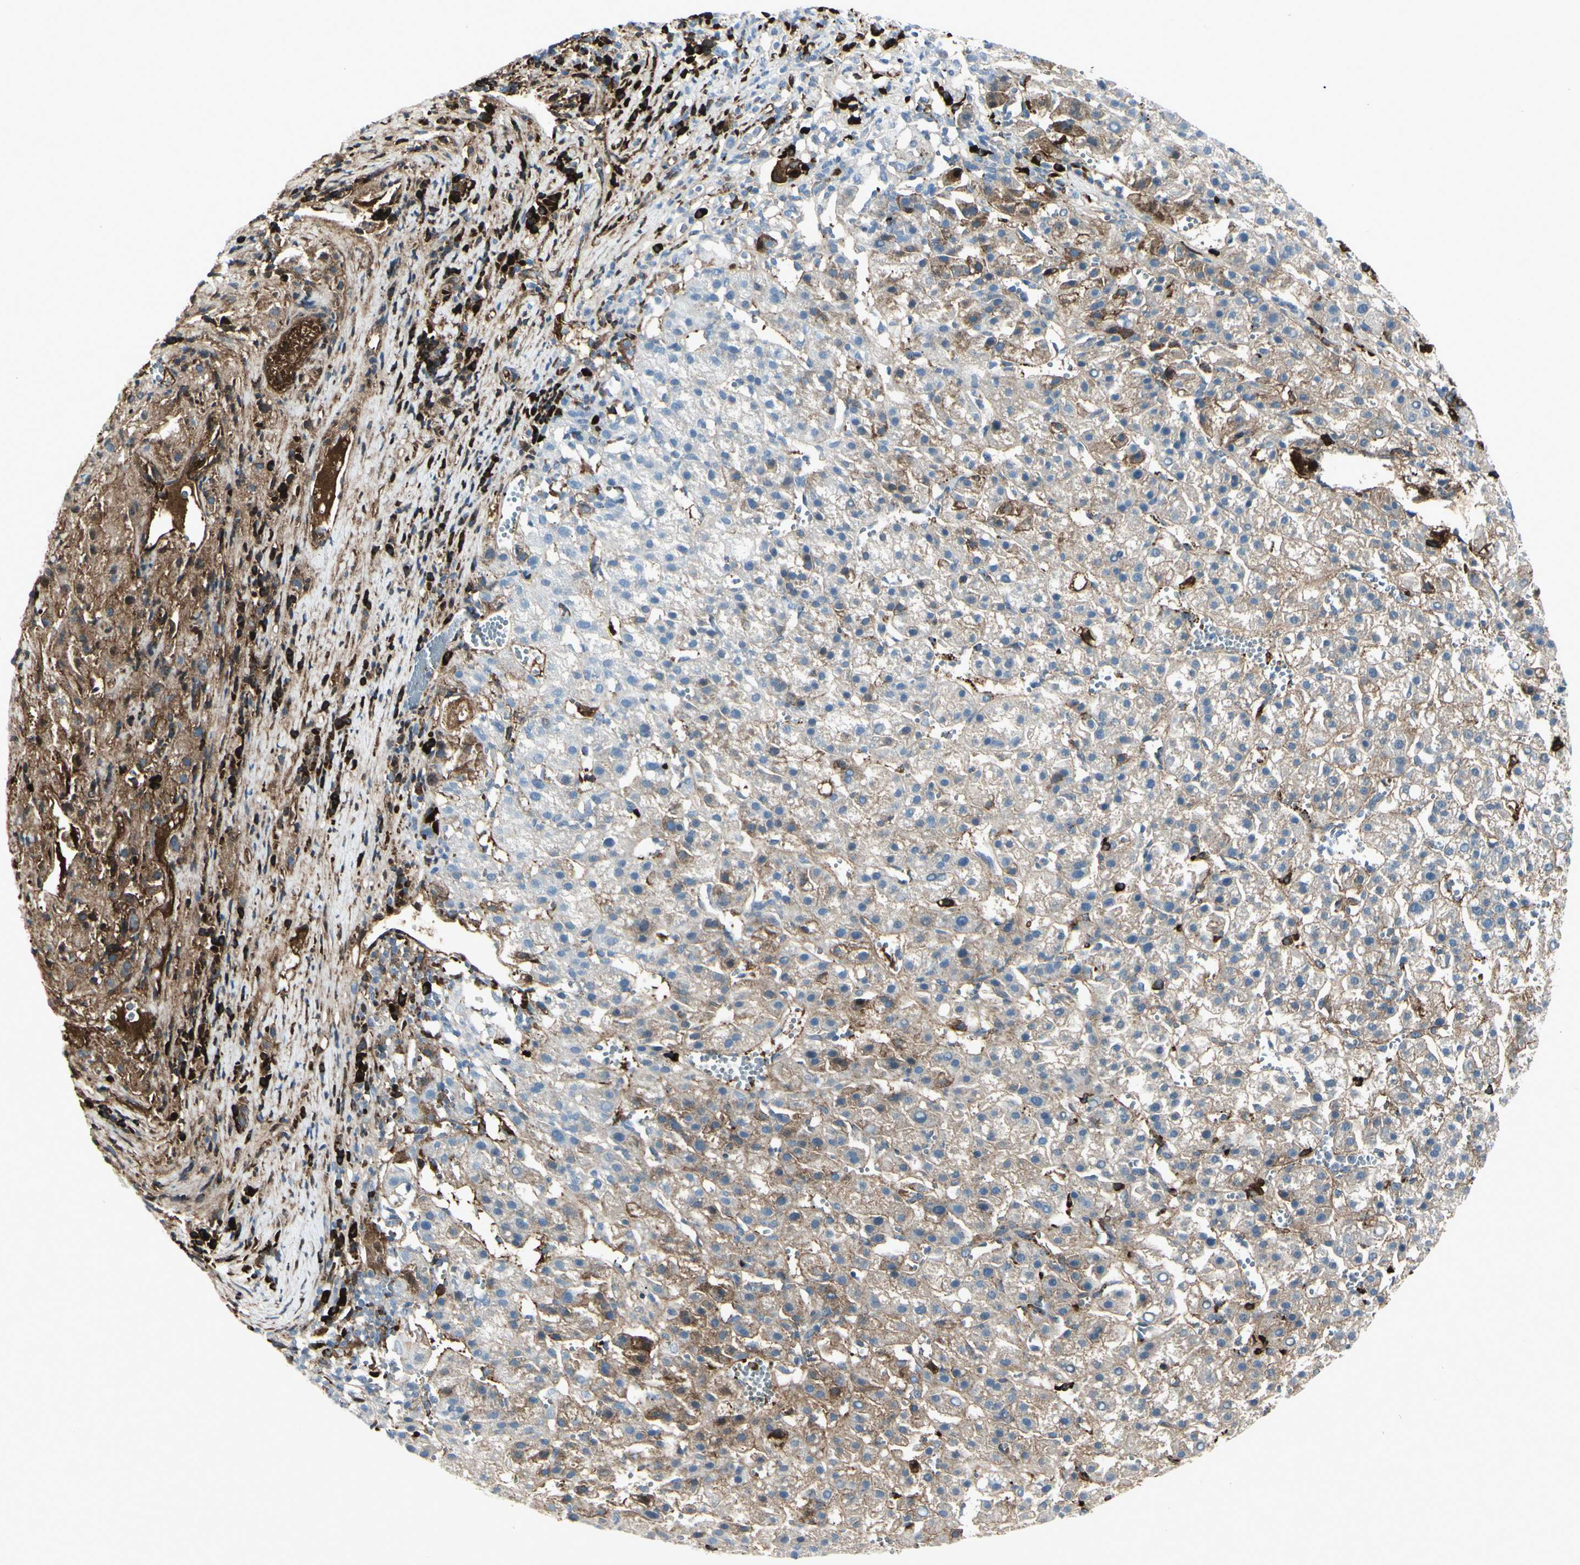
{"staining": {"intensity": "weak", "quantity": "25%-75%", "location": "cytoplasmic/membranous"}, "tissue": "liver cancer", "cell_type": "Tumor cells", "image_type": "cancer", "snomed": [{"axis": "morphology", "description": "Carcinoma, Hepatocellular, NOS"}, {"axis": "topography", "description": "Liver"}], "caption": "Brown immunohistochemical staining in human liver hepatocellular carcinoma reveals weak cytoplasmic/membranous staining in about 25%-75% of tumor cells.", "gene": "IGHG1", "patient": {"sex": "female", "age": 58}}